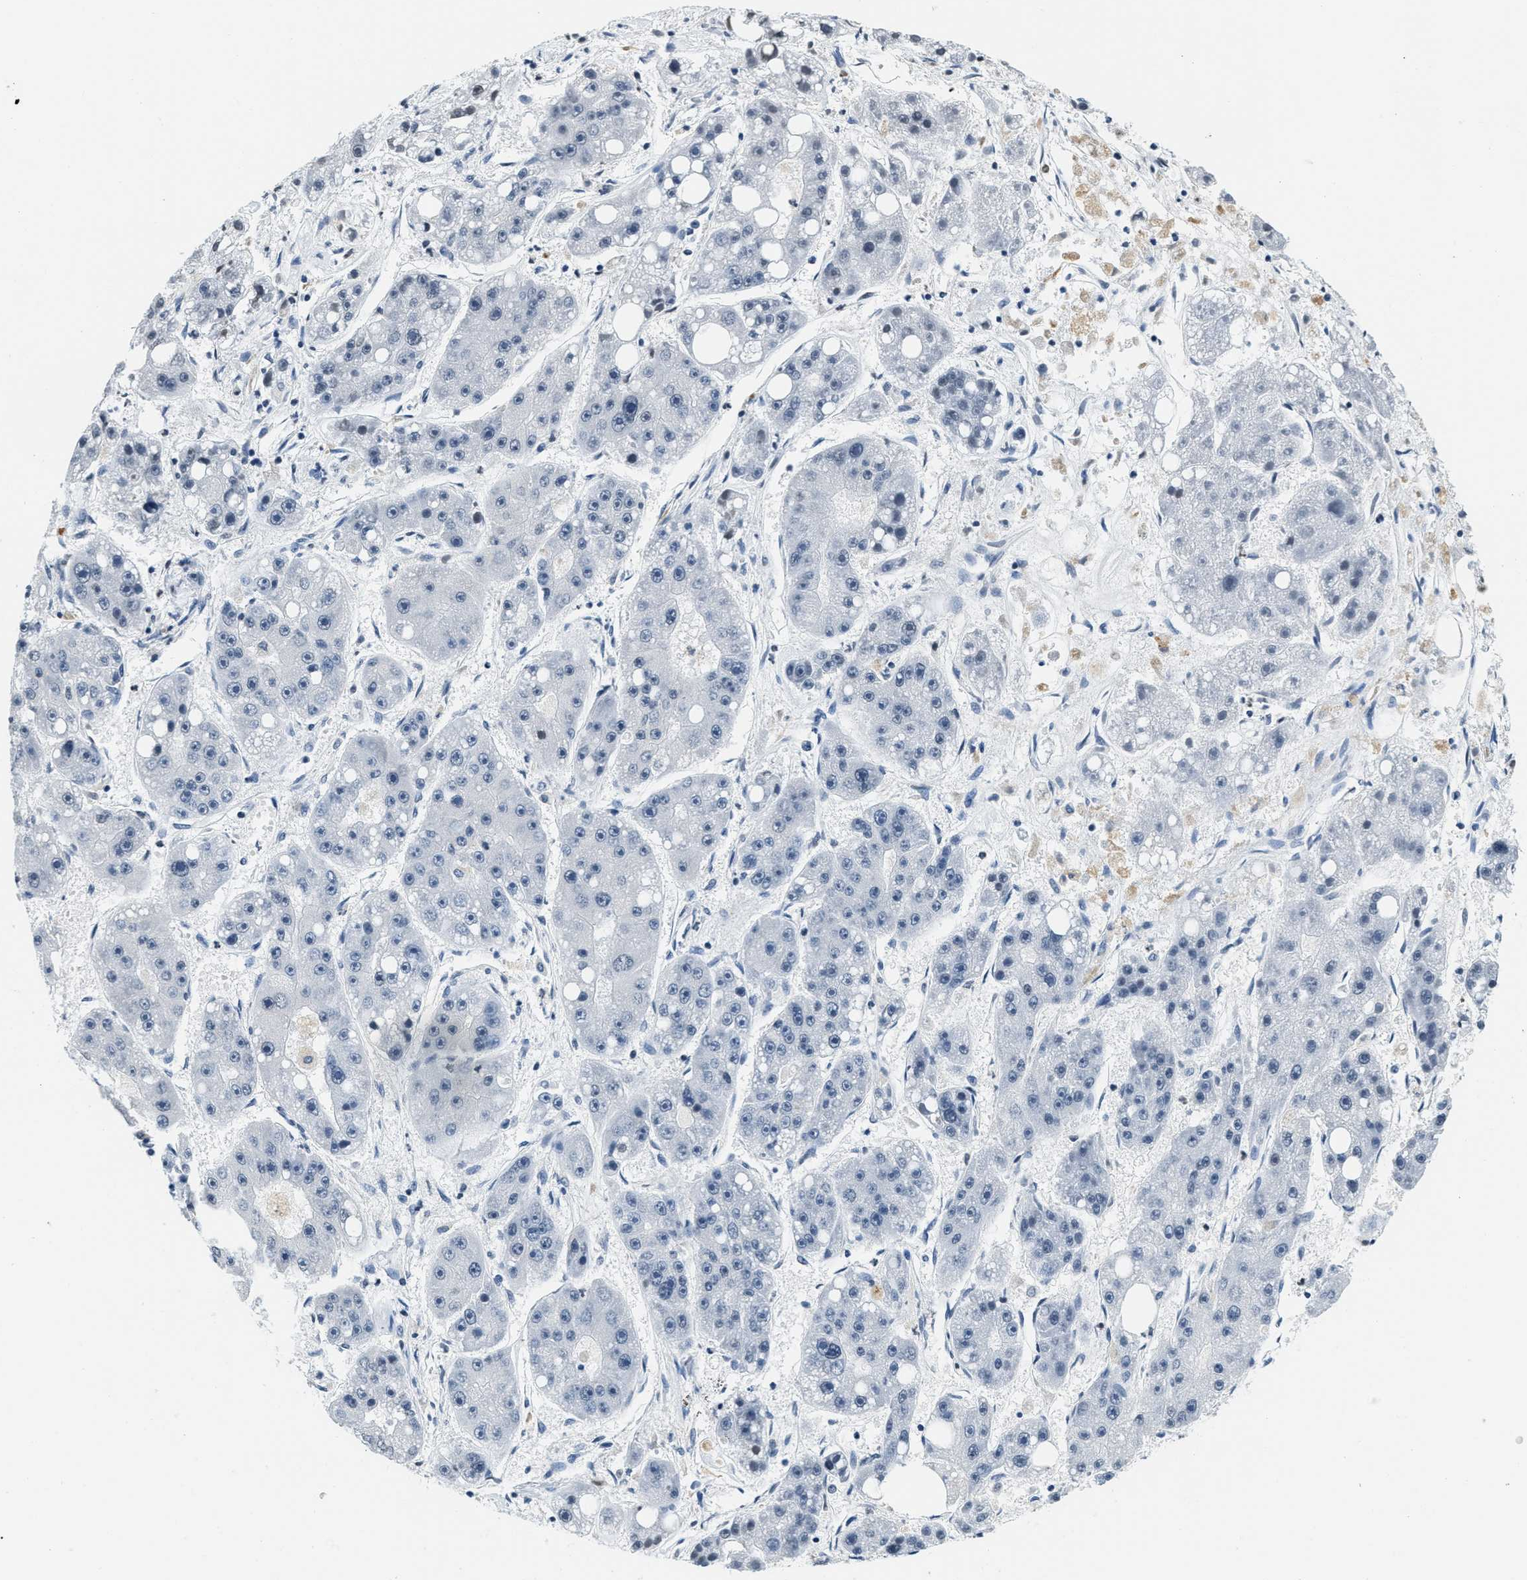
{"staining": {"intensity": "negative", "quantity": "none", "location": "none"}, "tissue": "liver cancer", "cell_type": "Tumor cells", "image_type": "cancer", "snomed": [{"axis": "morphology", "description": "Carcinoma, Hepatocellular, NOS"}, {"axis": "topography", "description": "Liver"}], "caption": "Tumor cells show no significant protein positivity in liver cancer.", "gene": "CA4", "patient": {"sex": "female", "age": 61}}